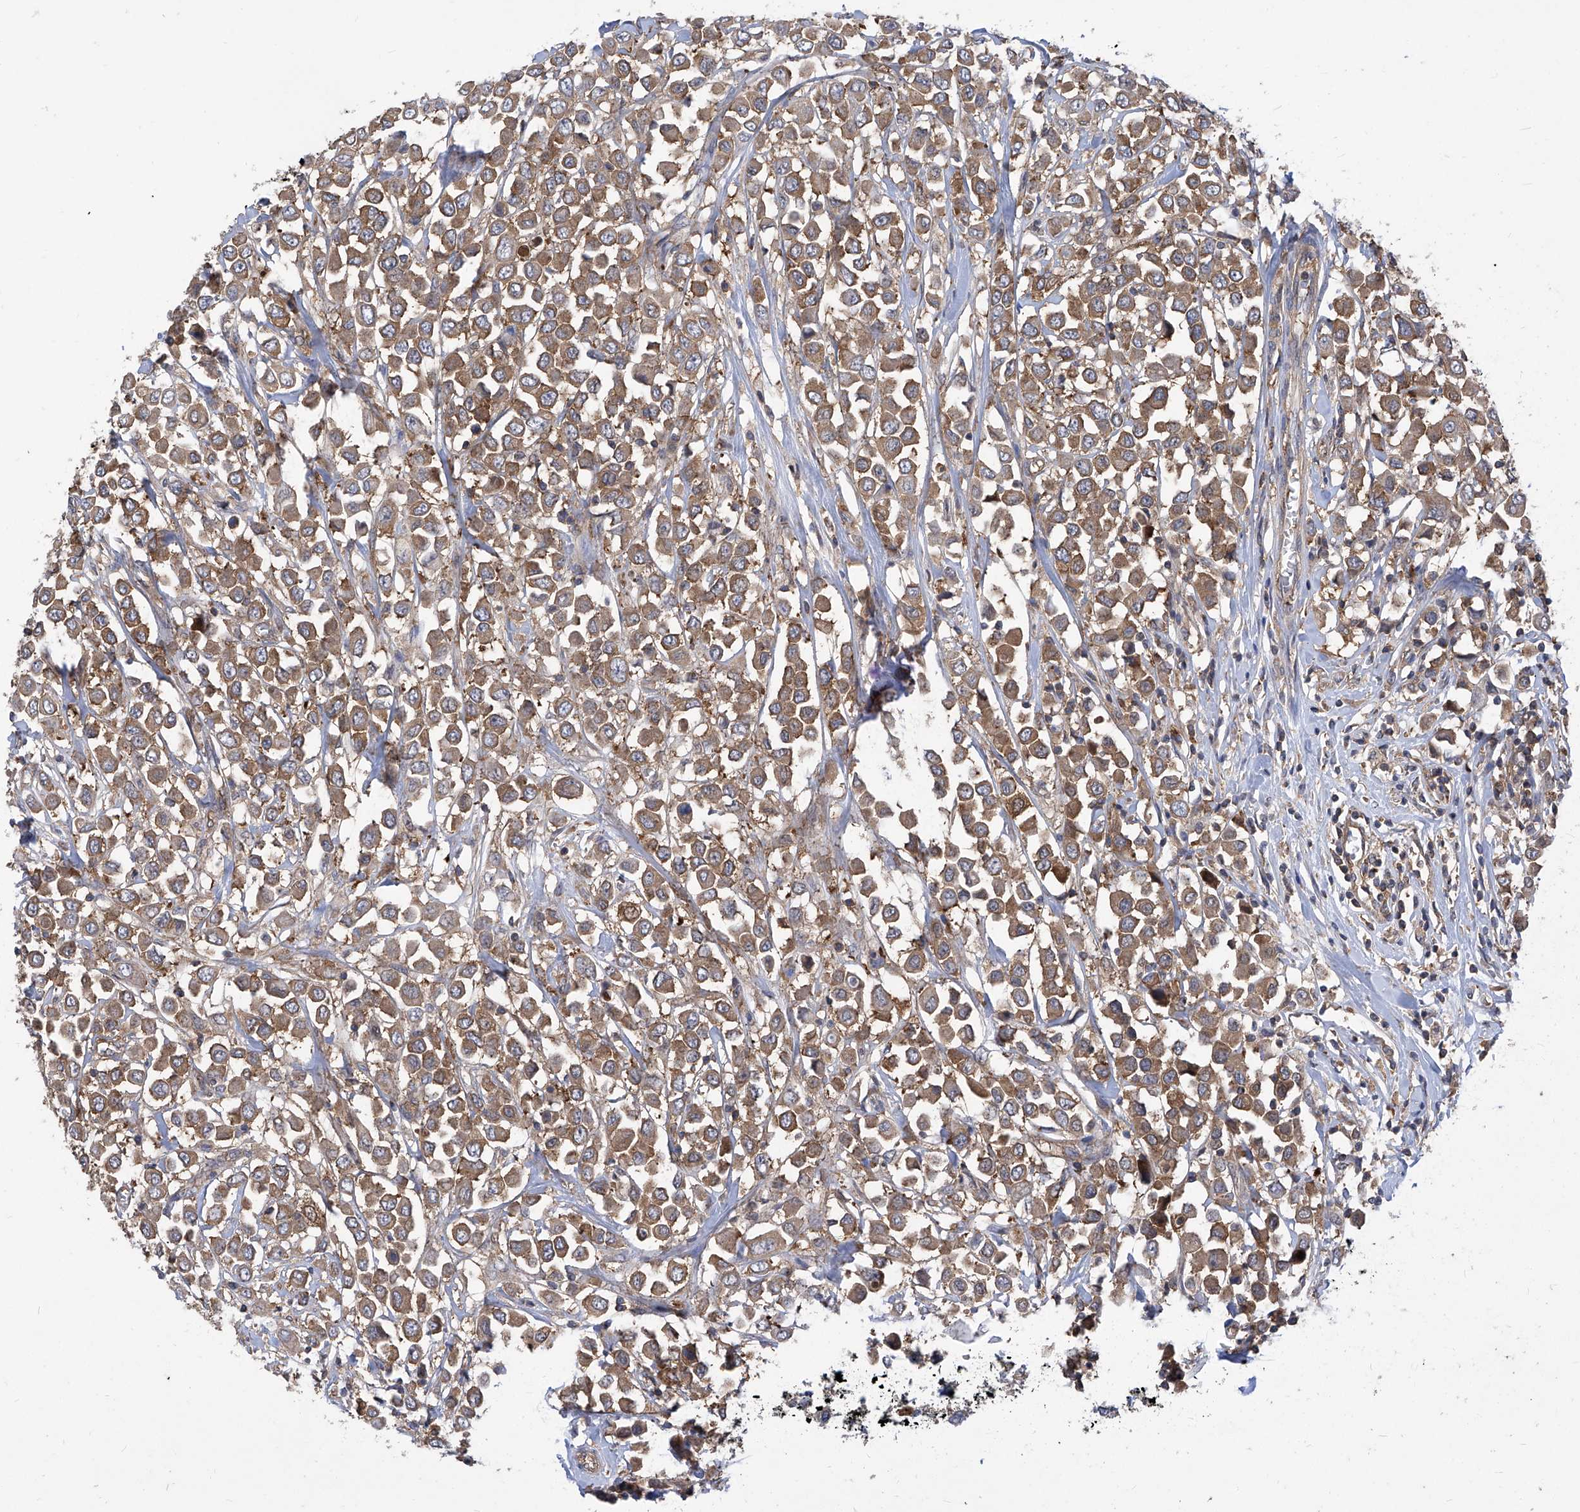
{"staining": {"intensity": "moderate", "quantity": ">75%", "location": "cytoplasmic/membranous"}, "tissue": "breast cancer", "cell_type": "Tumor cells", "image_type": "cancer", "snomed": [{"axis": "morphology", "description": "Duct carcinoma"}, {"axis": "topography", "description": "Breast"}], "caption": "Immunohistochemistry (IHC) photomicrograph of human infiltrating ductal carcinoma (breast) stained for a protein (brown), which shows medium levels of moderate cytoplasmic/membranous expression in approximately >75% of tumor cells.", "gene": "EIF3M", "patient": {"sex": "female", "age": 61}}